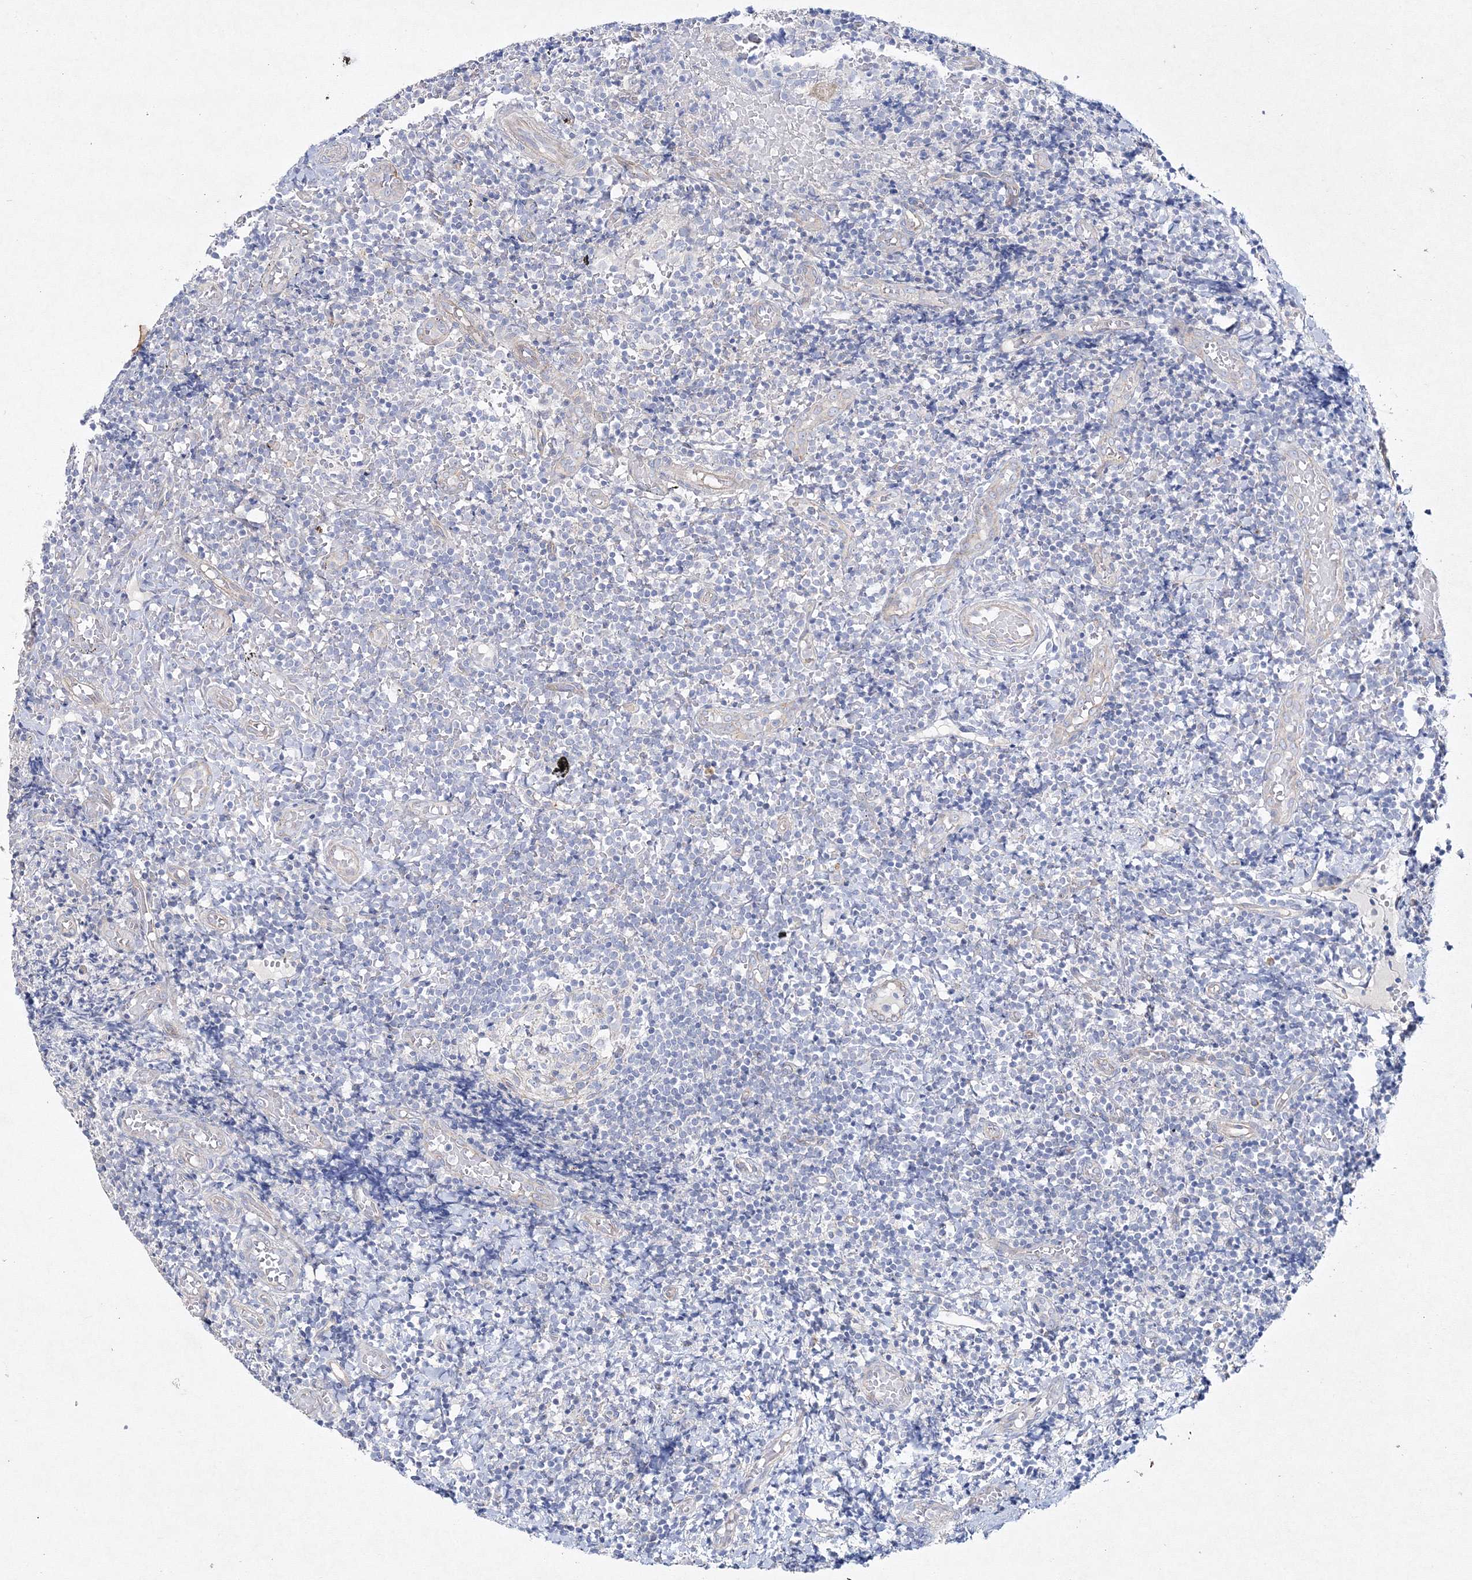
{"staining": {"intensity": "negative", "quantity": "none", "location": "none"}, "tissue": "tonsil", "cell_type": "Germinal center cells", "image_type": "normal", "snomed": [{"axis": "morphology", "description": "Normal tissue, NOS"}, {"axis": "topography", "description": "Tonsil"}], "caption": "Tonsil was stained to show a protein in brown. There is no significant staining in germinal center cells. (Brightfield microscopy of DAB IHC at high magnification).", "gene": "NAA40", "patient": {"sex": "female", "age": 19}}